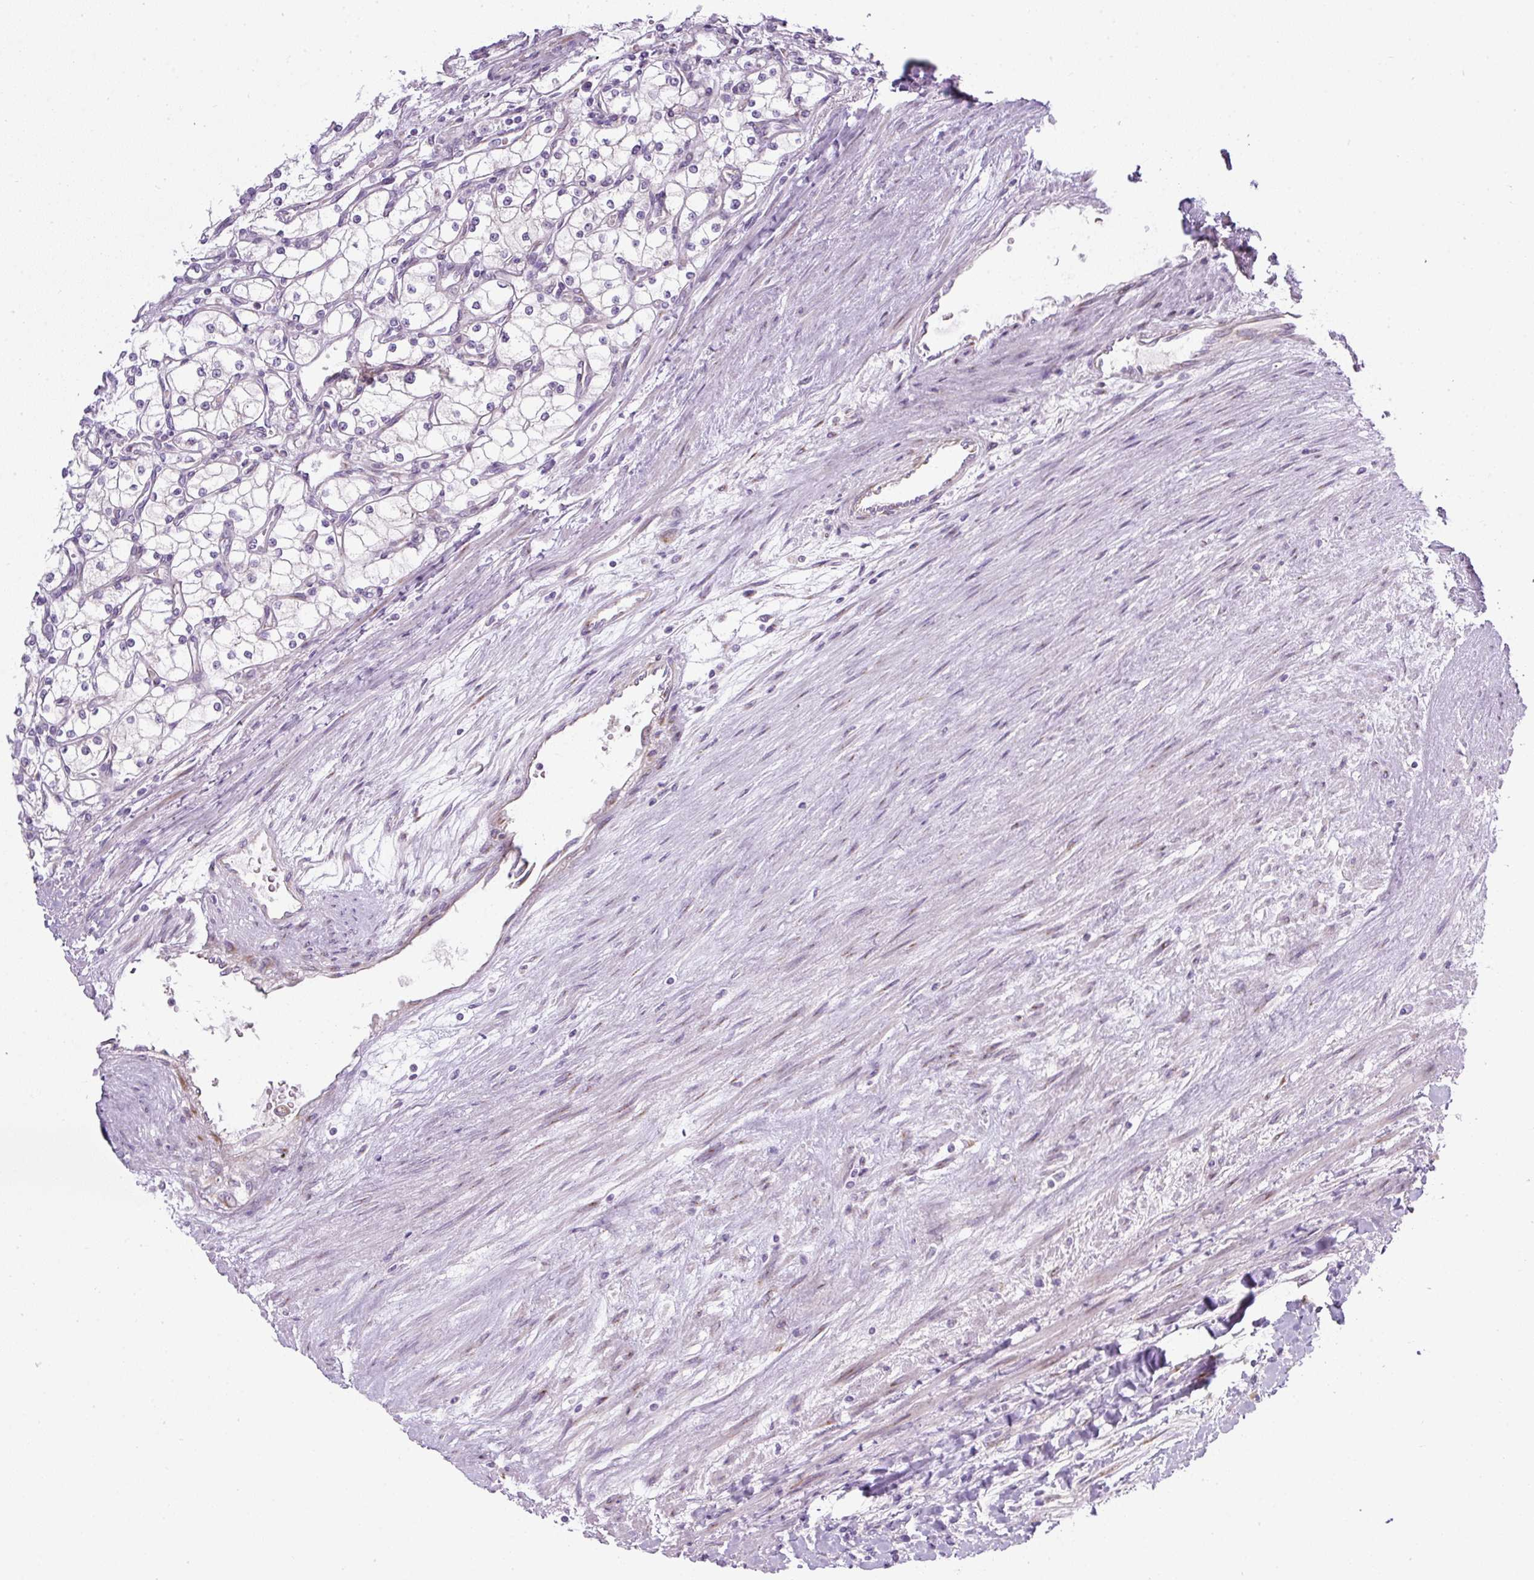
{"staining": {"intensity": "negative", "quantity": "none", "location": "none"}, "tissue": "renal cancer", "cell_type": "Tumor cells", "image_type": "cancer", "snomed": [{"axis": "morphology", "description": "Adenocarcinoma, NOS"}, {"axis": "topography", "description": "Kidney"}], "caption": "The IHC histopathology image has no significant positivity in tumor cells of renal cancer tissue.", "gene": "MLX", "patient": {"sex": "male", "age": 80}}